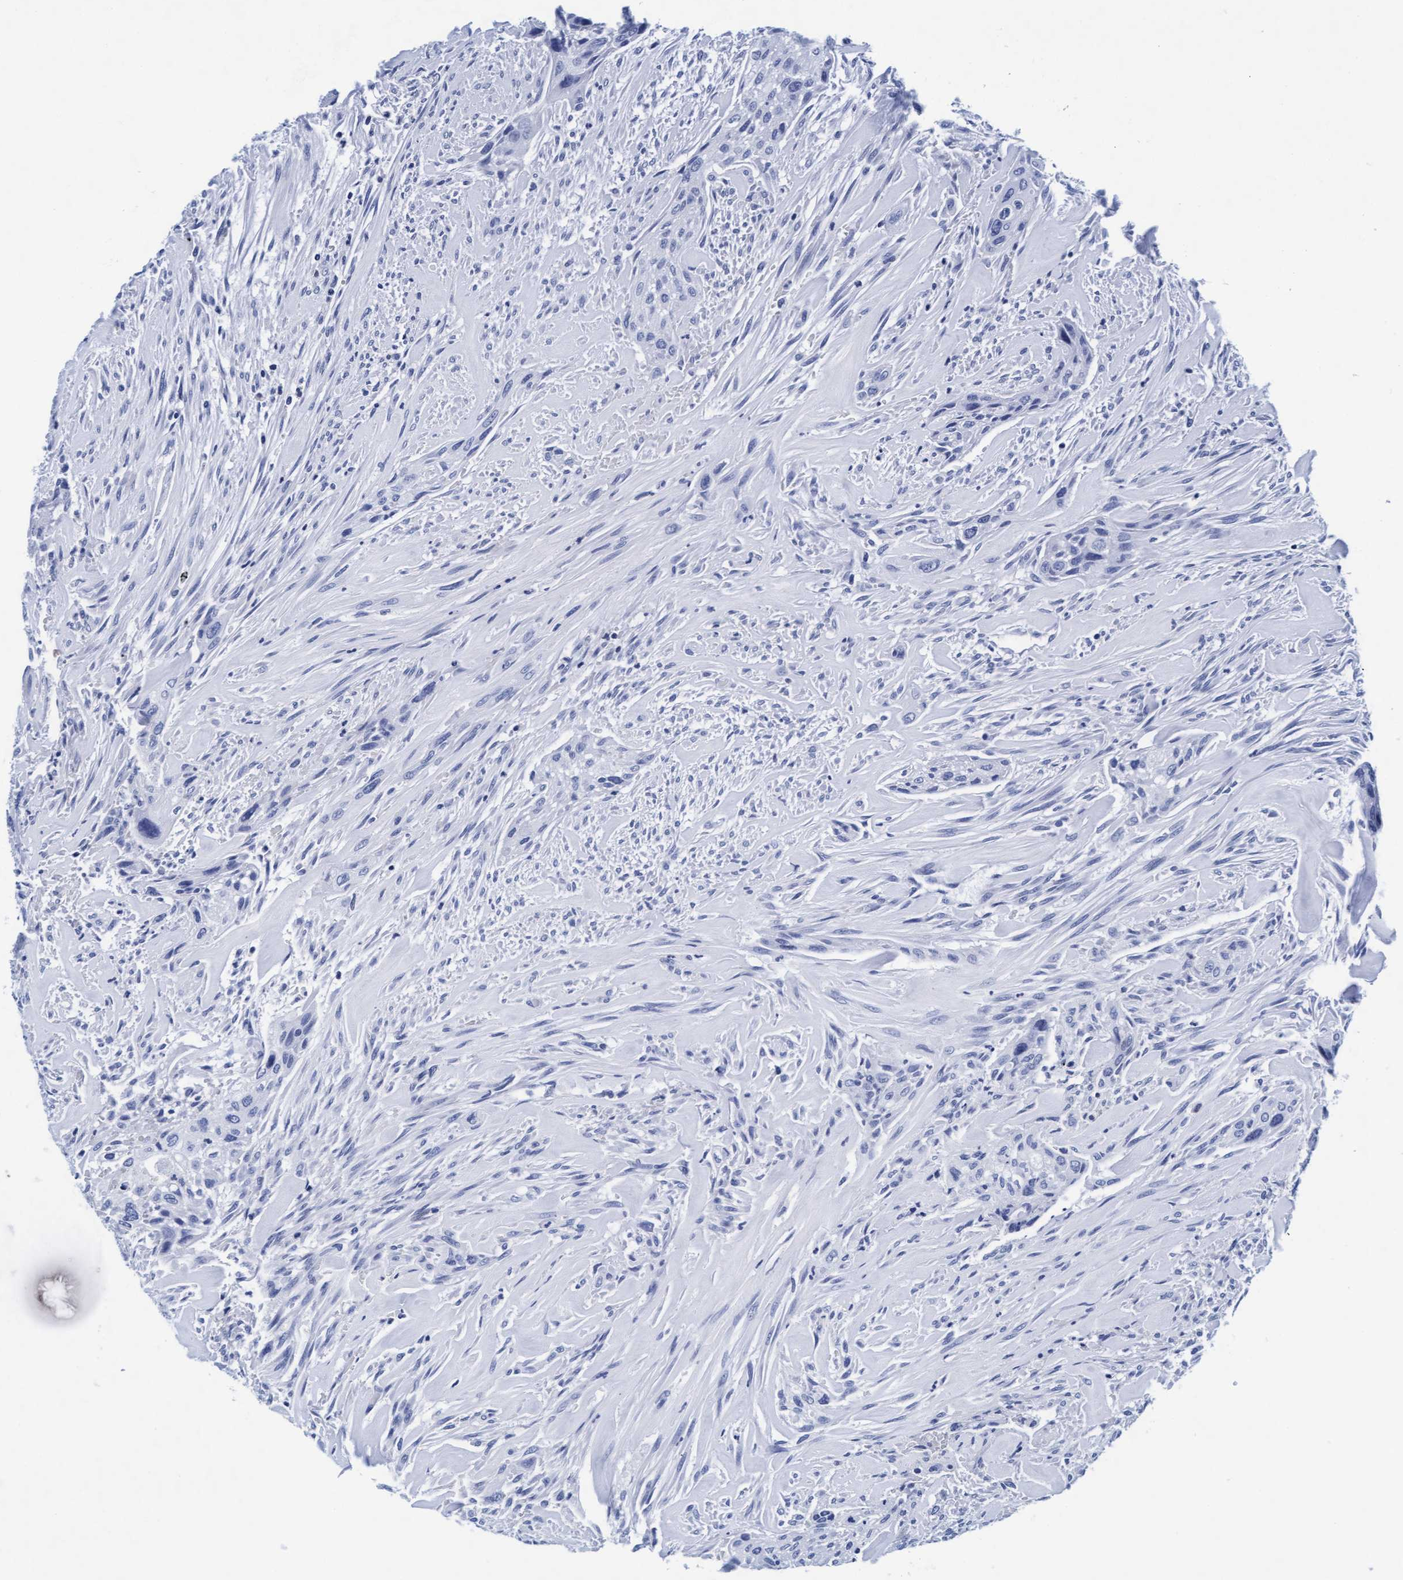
{"staining": {"intensity": "negative", "quantity": "none", "location": "none"}, "tissue": "urothelial cancer", "cell_type": "Tumor cells", "image_type": "cancer", "snomed": [{"axis": "morphology", "description": "Urothelial carcinoma, Low grade"}, {"axis": "morphology", "description": "Urothelial carcinoma, High grade"}, {"axis": "topography", "description": "Urinary bladder"}], "caption": "An immunohistochemistry (IHC) histopathology image of urothelial cancer is shown. There is no staining in tumor cells of urothelial cancer.", "gene": "ARSG", "patient": {"sex": "male", "age": 35}}